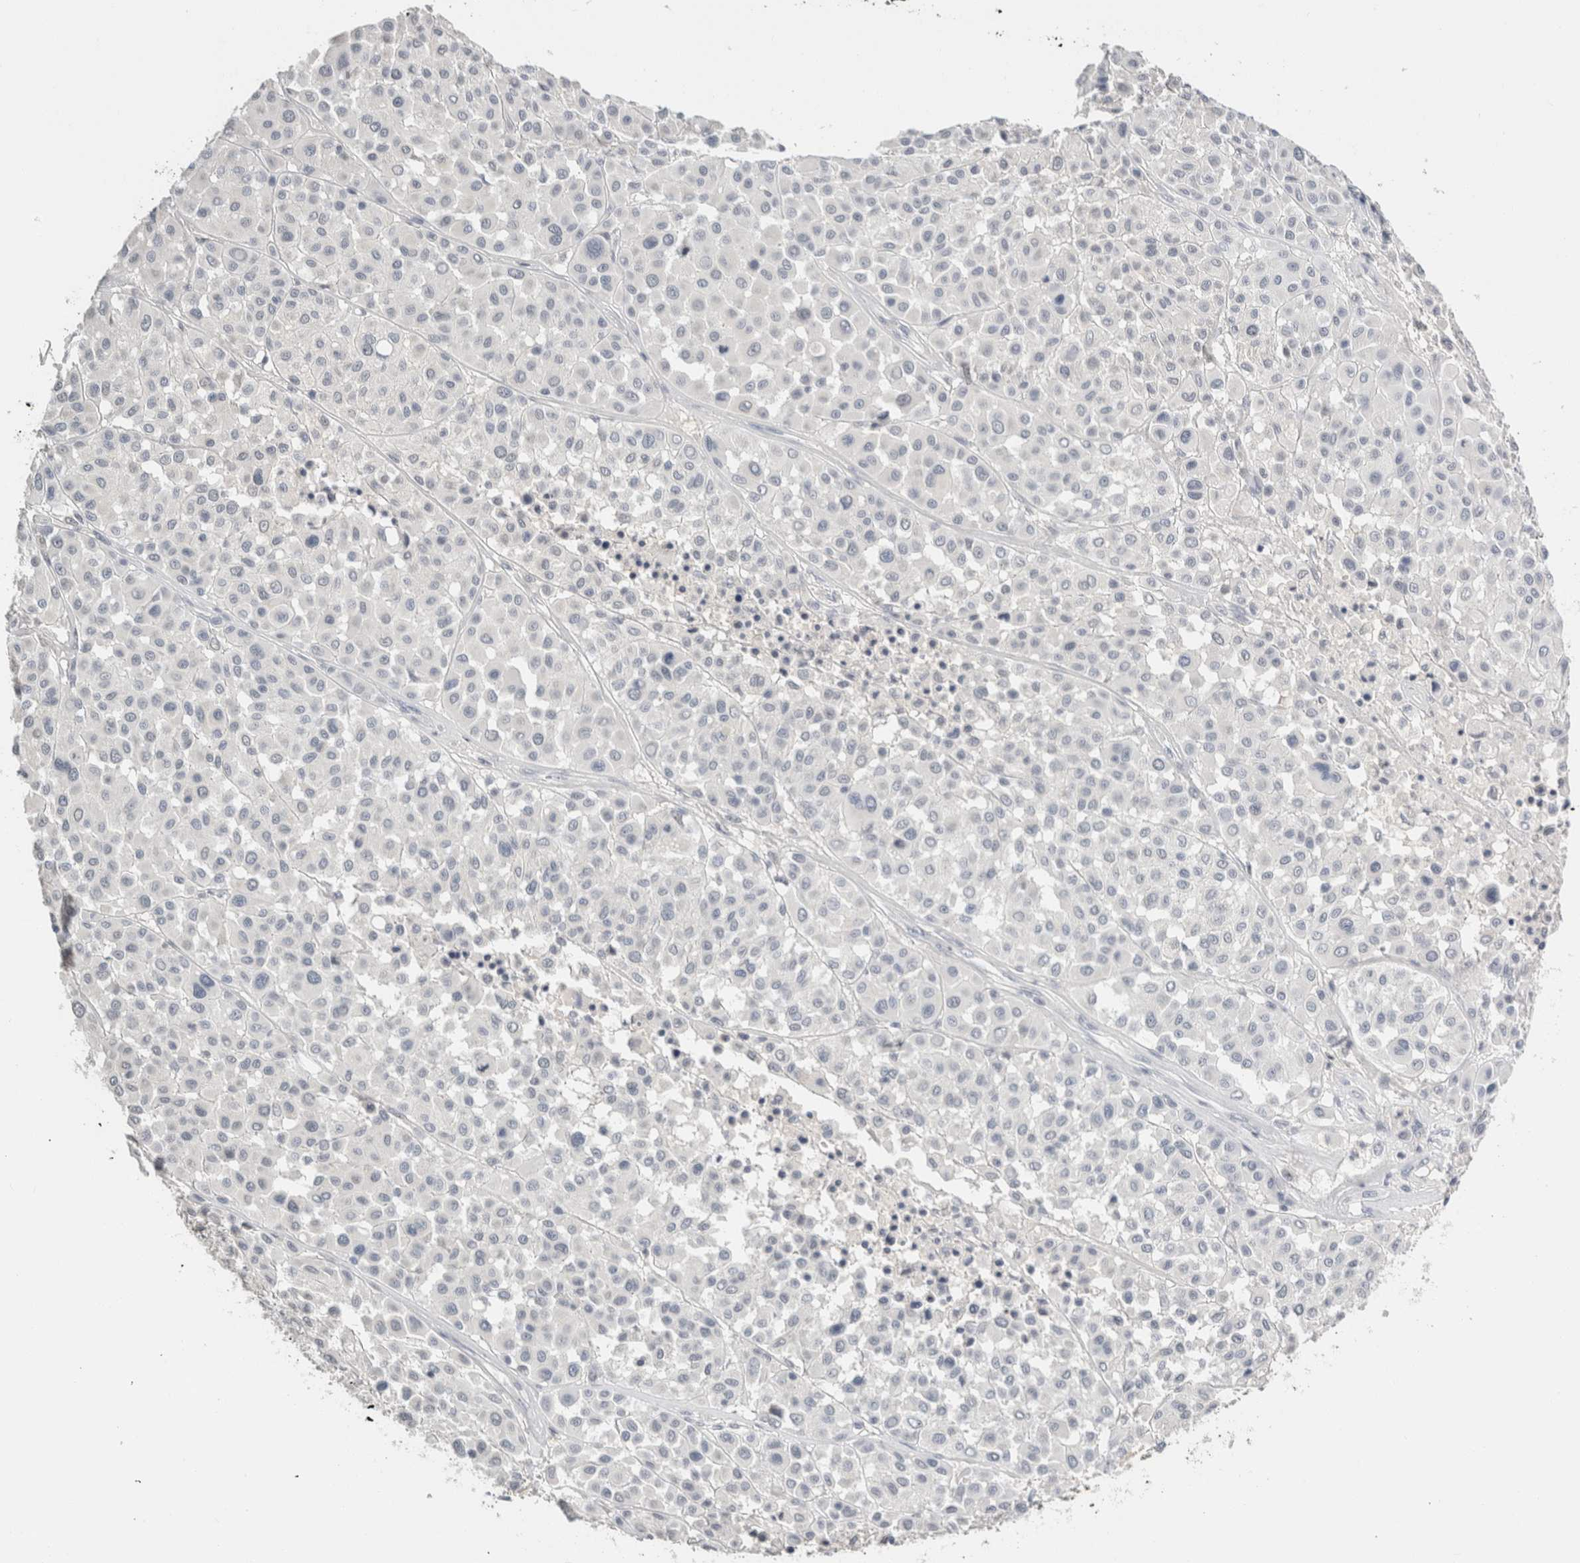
{"staining": {"intensity": "negative", "quantity": "none", "location": "none"}, "tissue": "melanoma", "cell_type": "Tumor cells", "image_type": "cancer", "snomed": [{"axis": "morphology", "description": "Malignant melanoma, Metastatic site"}, {"axis": "topography", "description": "Soft tissue"}], "caption": "Immunohistochemistry of melanoma demonstrates no expression in tumor cells.", "gene": "CRAT", "patient": {"sex": "male", "age": 41}}